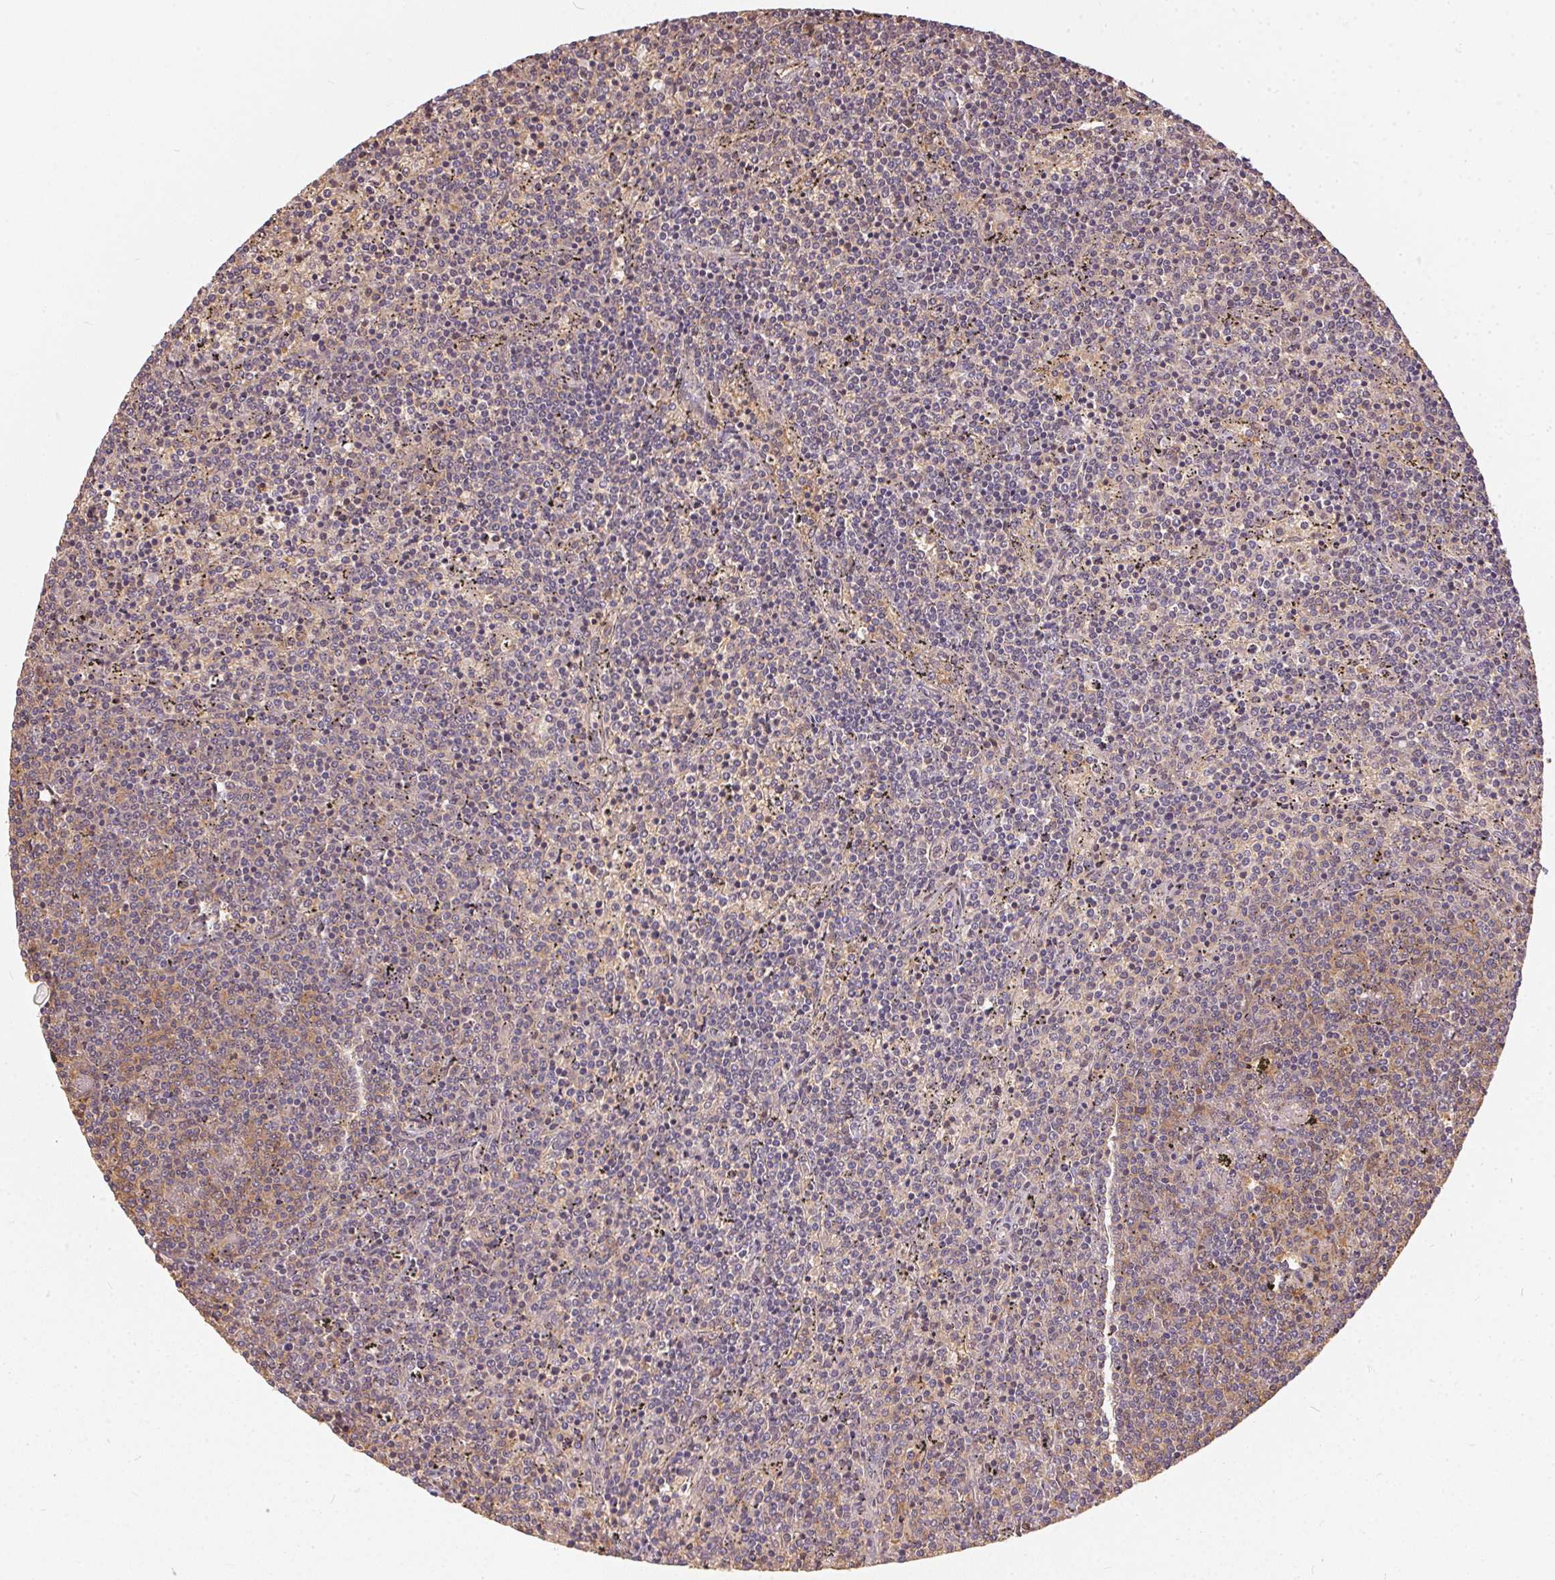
{"staining": {"intensity": "negative", "quantity": "none", "location": "none"}, "tissue": "lymphoma", "cell_type": "Tumor cells", "image_type": "cancer", "snomed": [{"axis": "morphology", "description": "Malignant lymphoma, non-Hodgkin's type, Low grade"}, {"axis": "topography", "description": "Spleen"}], "caption": "Immunohistochemical staining of human low-grade malignant lymphoma, non-Hodgkin's type demonstrates no significant staining in tumor cells.", "gene": "BLMH", "patient": {"sex": "female", "age": 50}}